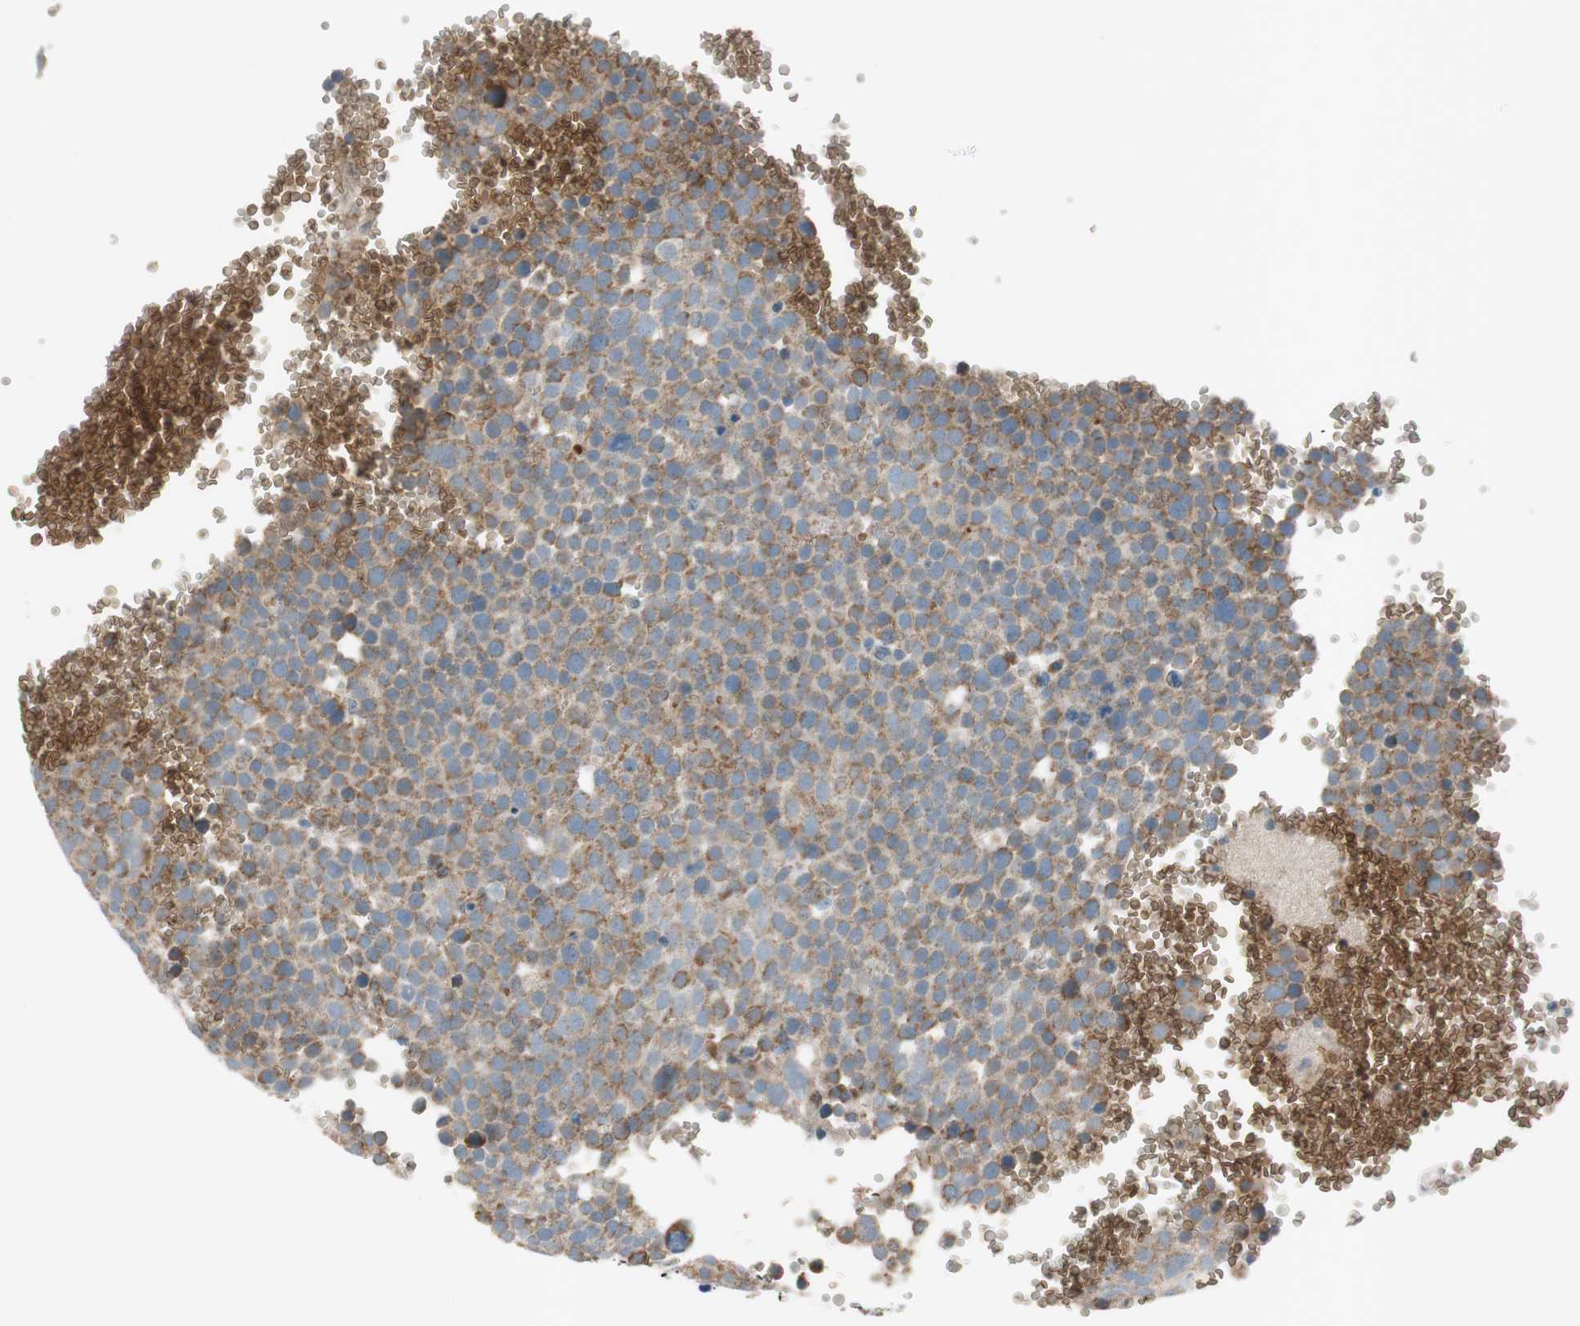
{"staining": {"intensity": "moderate", "quantity": ">75%", "location": "cytoplasmic/membranous"}, "tissue": "testis cancer", "cell_type": "Tumor cells", "image_type": "cancer", "snomed": [{"axis": "morphology", "description": "Seminoma, NOS"}, {"axis": "topography", "description": "Testis"}], "caption": "About >75% of tumor cells in testis cancer demonstrate moderate cytoplasmic/membranous protein staining as visualized by brown immunohistochemical staining.", "gene": "GYPC", "patient": {"sex": "male", "age": 71}}